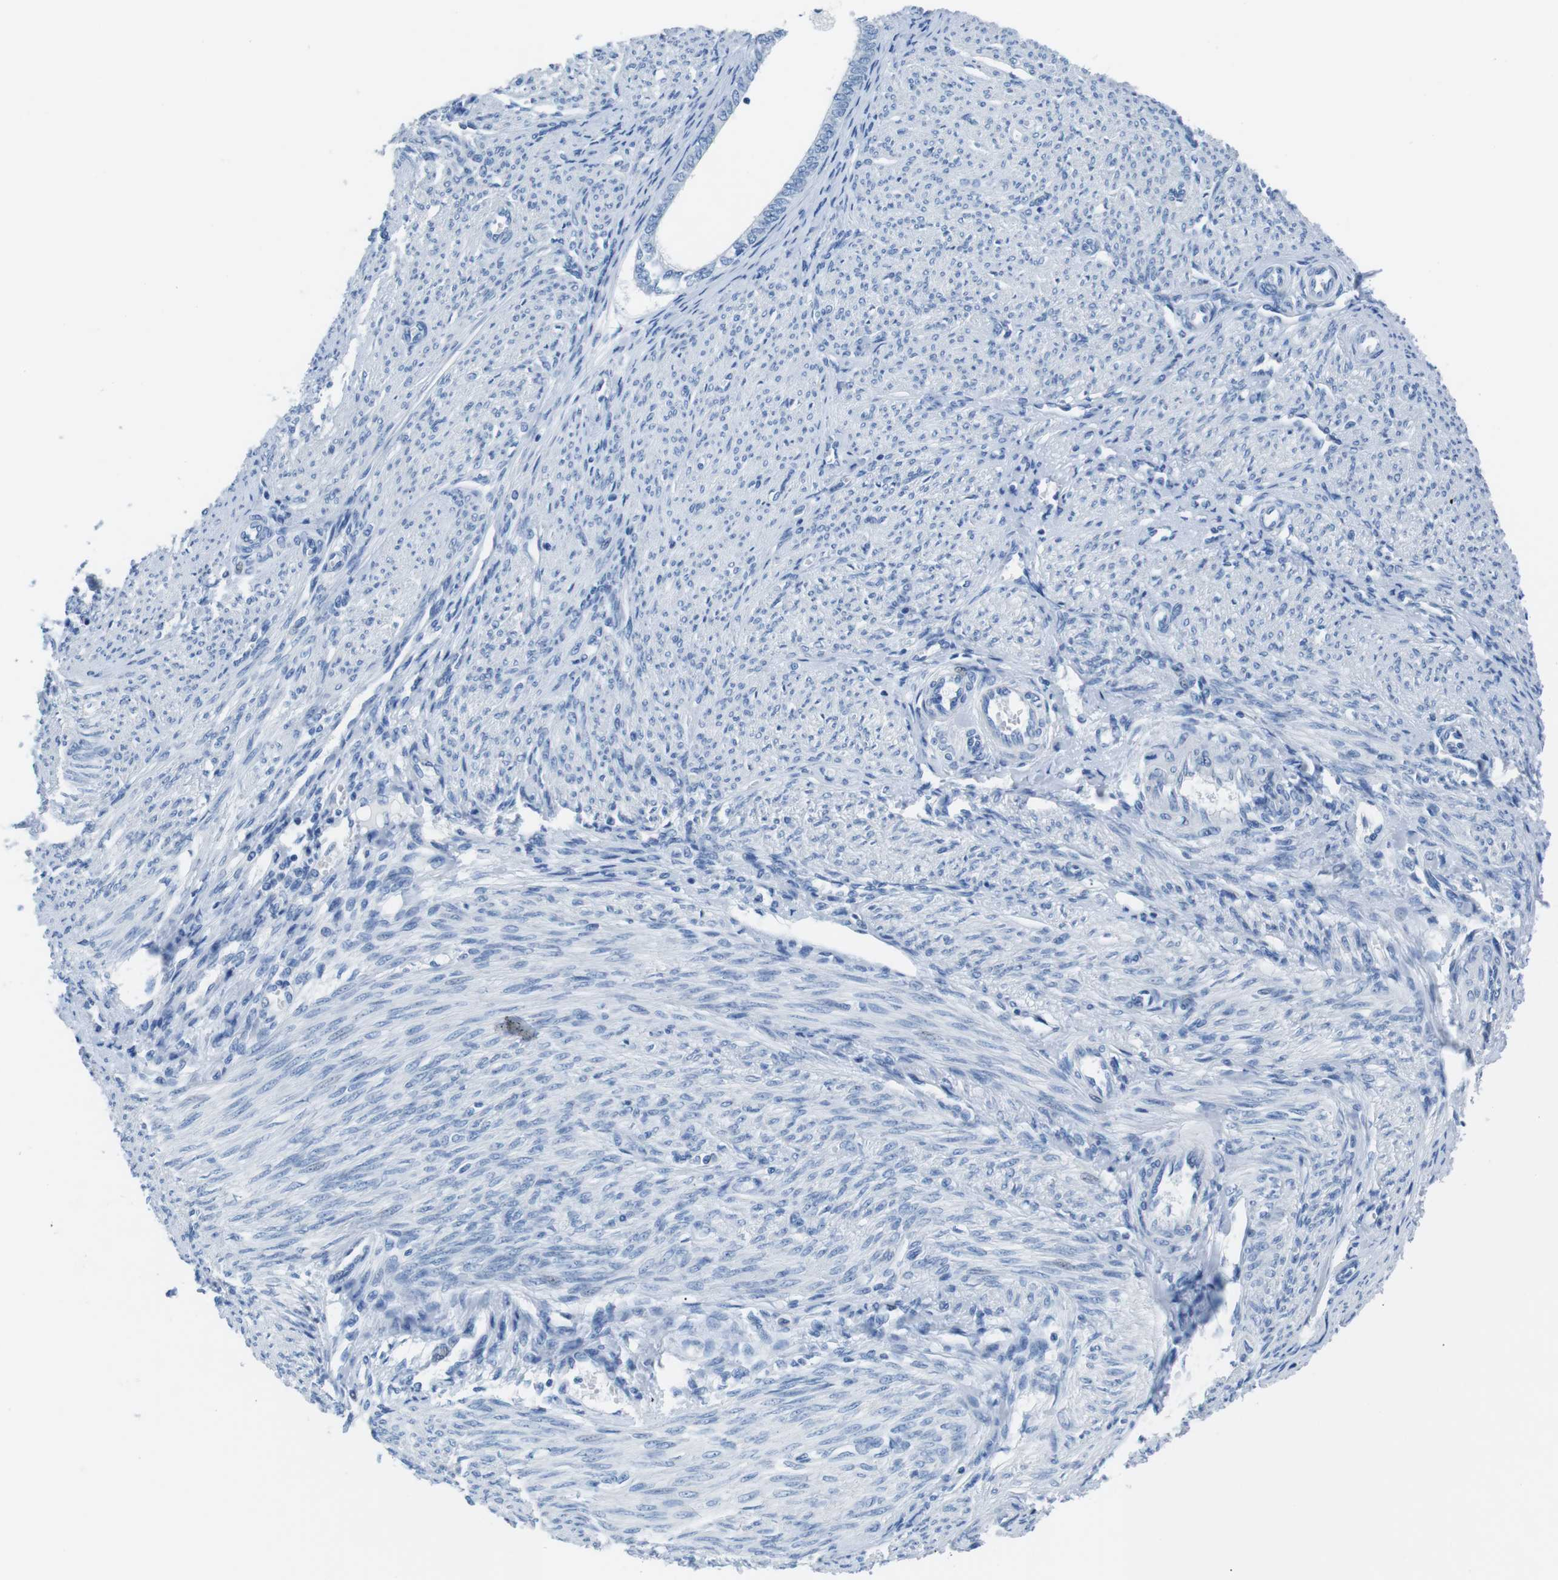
{"staining": {"intensity": "negative", "quantity": "none", "location": "none"}, "tissue": "endometrial cancer", "cell_type": "Tumor cells", "image_type": "cancer", "snomed": [{"axis": "morphology", "description": "Adenocarcinoma, NOS"}, {"axis": "topography", "description": "Endometrium"}], "caption": "Endometrial adenocarcinoma stained for a protein using immunohistochemistry (IHC) reveals no expression tumor cells.", "gene": "MUC2", "patient": {"sex": "female", "age": 58}}